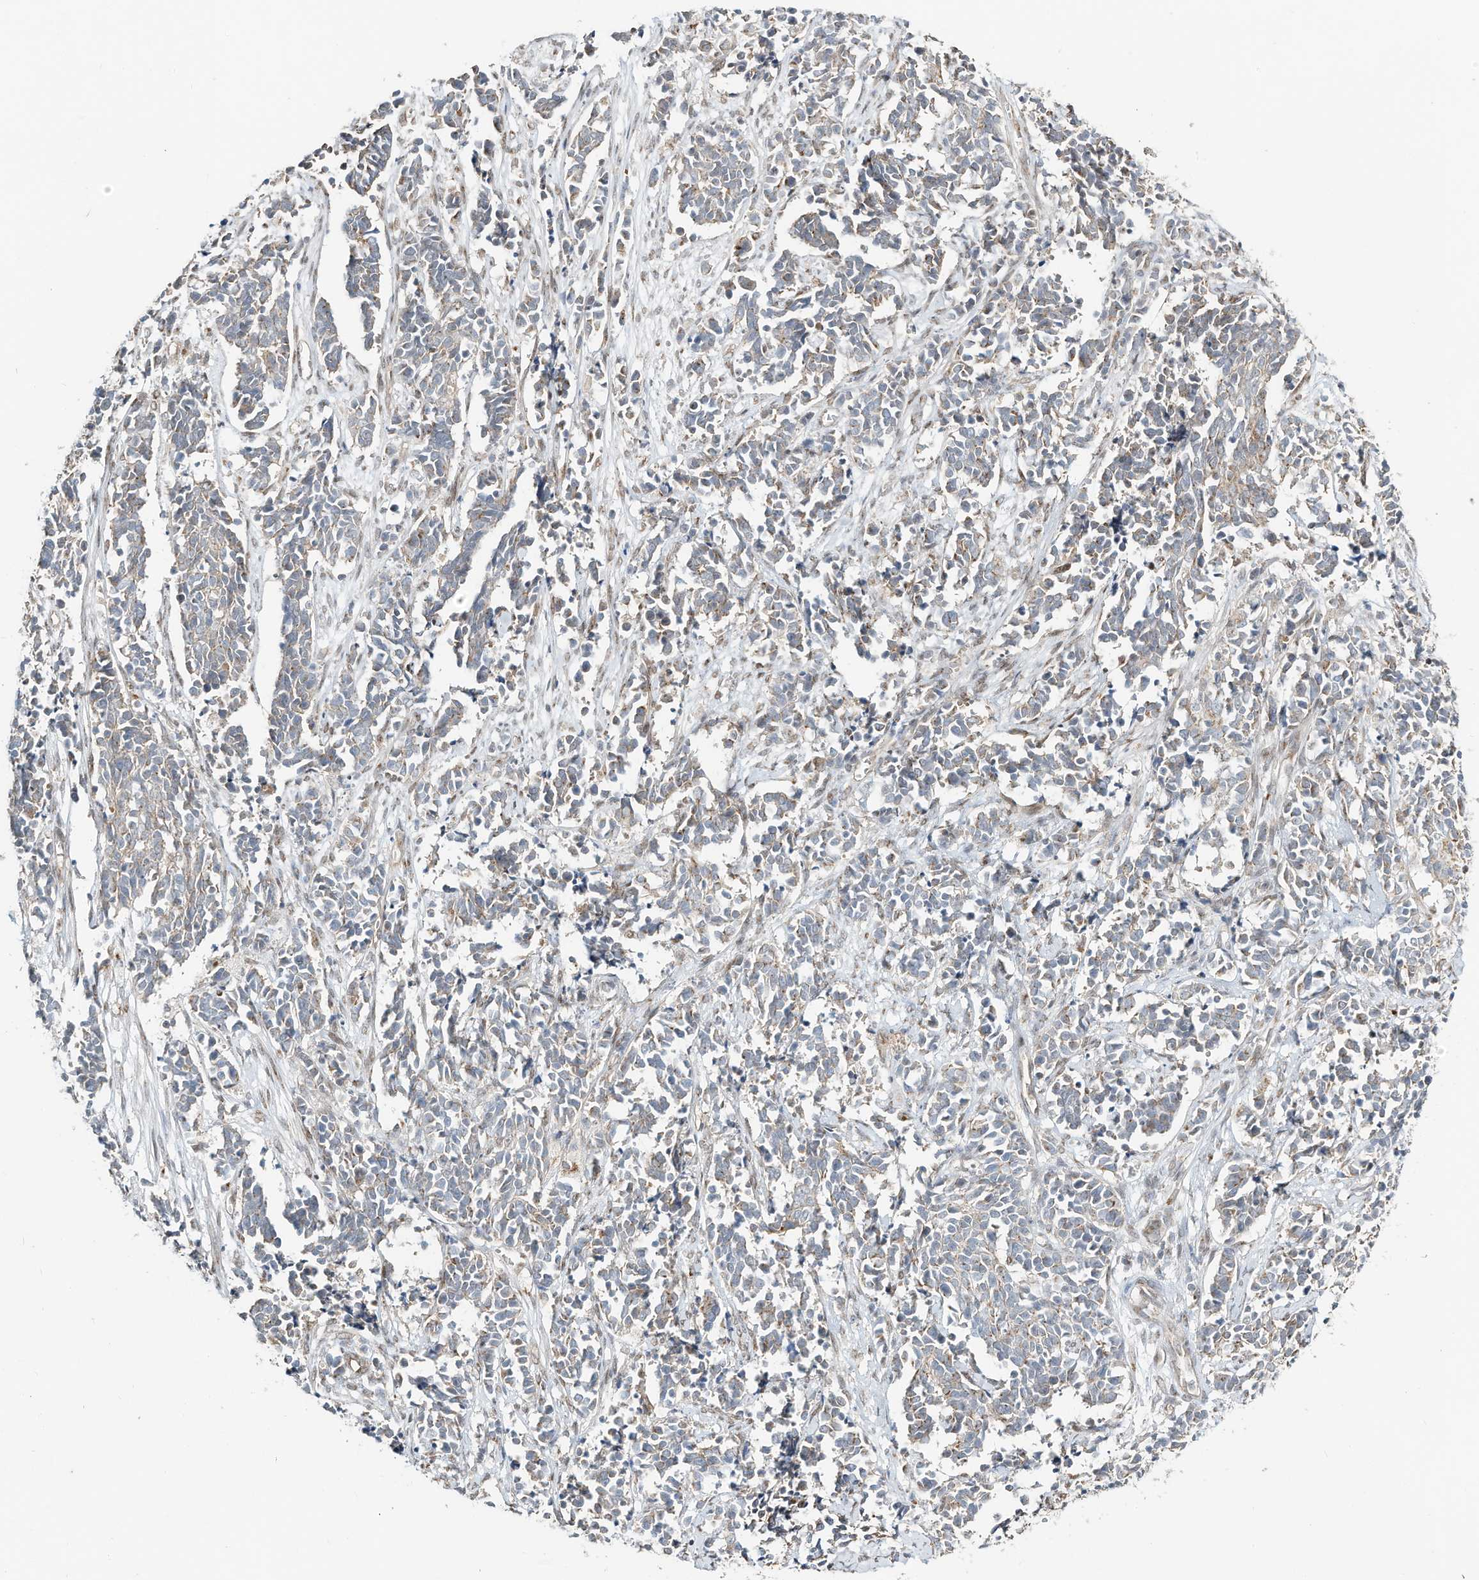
{"staining": {"intensity": "weak", "quantity": "25%-75%", "location": "cytoplasmic/membranous"}, "tissue": "cervical cancer", "cell_type": "Tumor cells", "image_type": "cancer", "snomed": [{"axis": "morphology", "description": "Normal tissue, NOS"}, {"axis": "morphology", "description": "Squamous cell carcinoma, NOS"}, {"axis": "topography", "description": "Cervix"}], "caption": "DAB (3,3'-diaminobenzidine) immunohistochemical staining of human cervical cancer exhibits weak cytoplasmic/membranous protein expression in about 25%-75% of tumor cells. The protein is stained brown, and the nuclei are stained in blue (DAB (3,3'-diaminobenzidine) IHC with brightfield microscopy, high magnification).", "gene": "CUX1", "patient": {"sex": "female", "age": 35}}